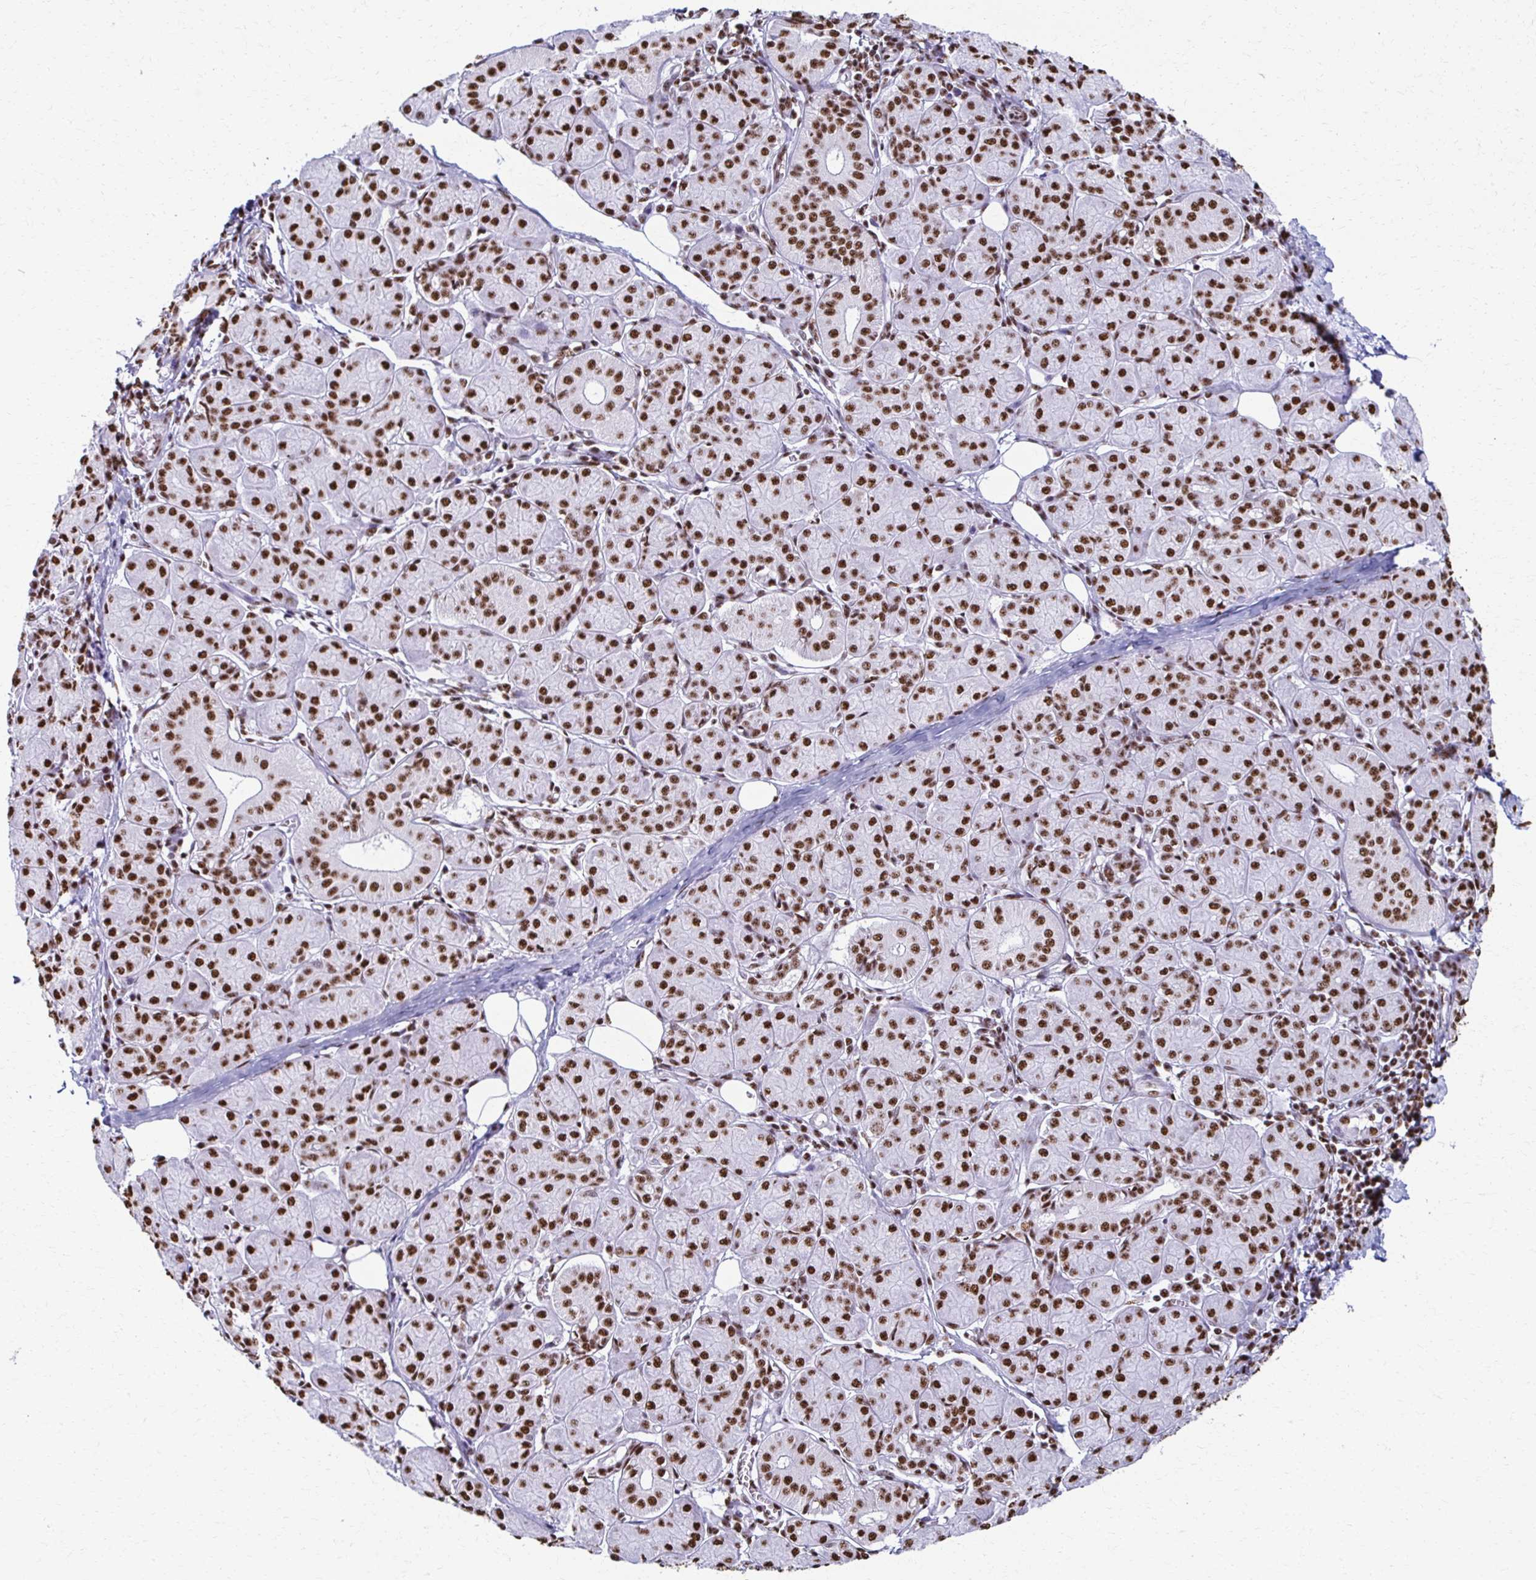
{"staining": {"intensity": "strong", "quantity": ">75%", "location": "nuclear"}, "tissue": "salivary gland", "cell_type": "Glandular cells", "image_type": "normal", "snomed": [{"axis": "morphology", "description": "Normal tissue, NOS"}, {"axis": "morphology", "description": "Inflammation, NOS"}, {"axis": "topography", "description": "Lymph node"}, {"axis": "topography", "description": "Salivary gland"}], "caption": "Immunohistochemical staining of benign human salivary gland displays >75% levels of strong nuclear protein expression in approximately >75% of glandular cells.", "gene": "NONO", "patient": {"sex": "male", "age": 3}}